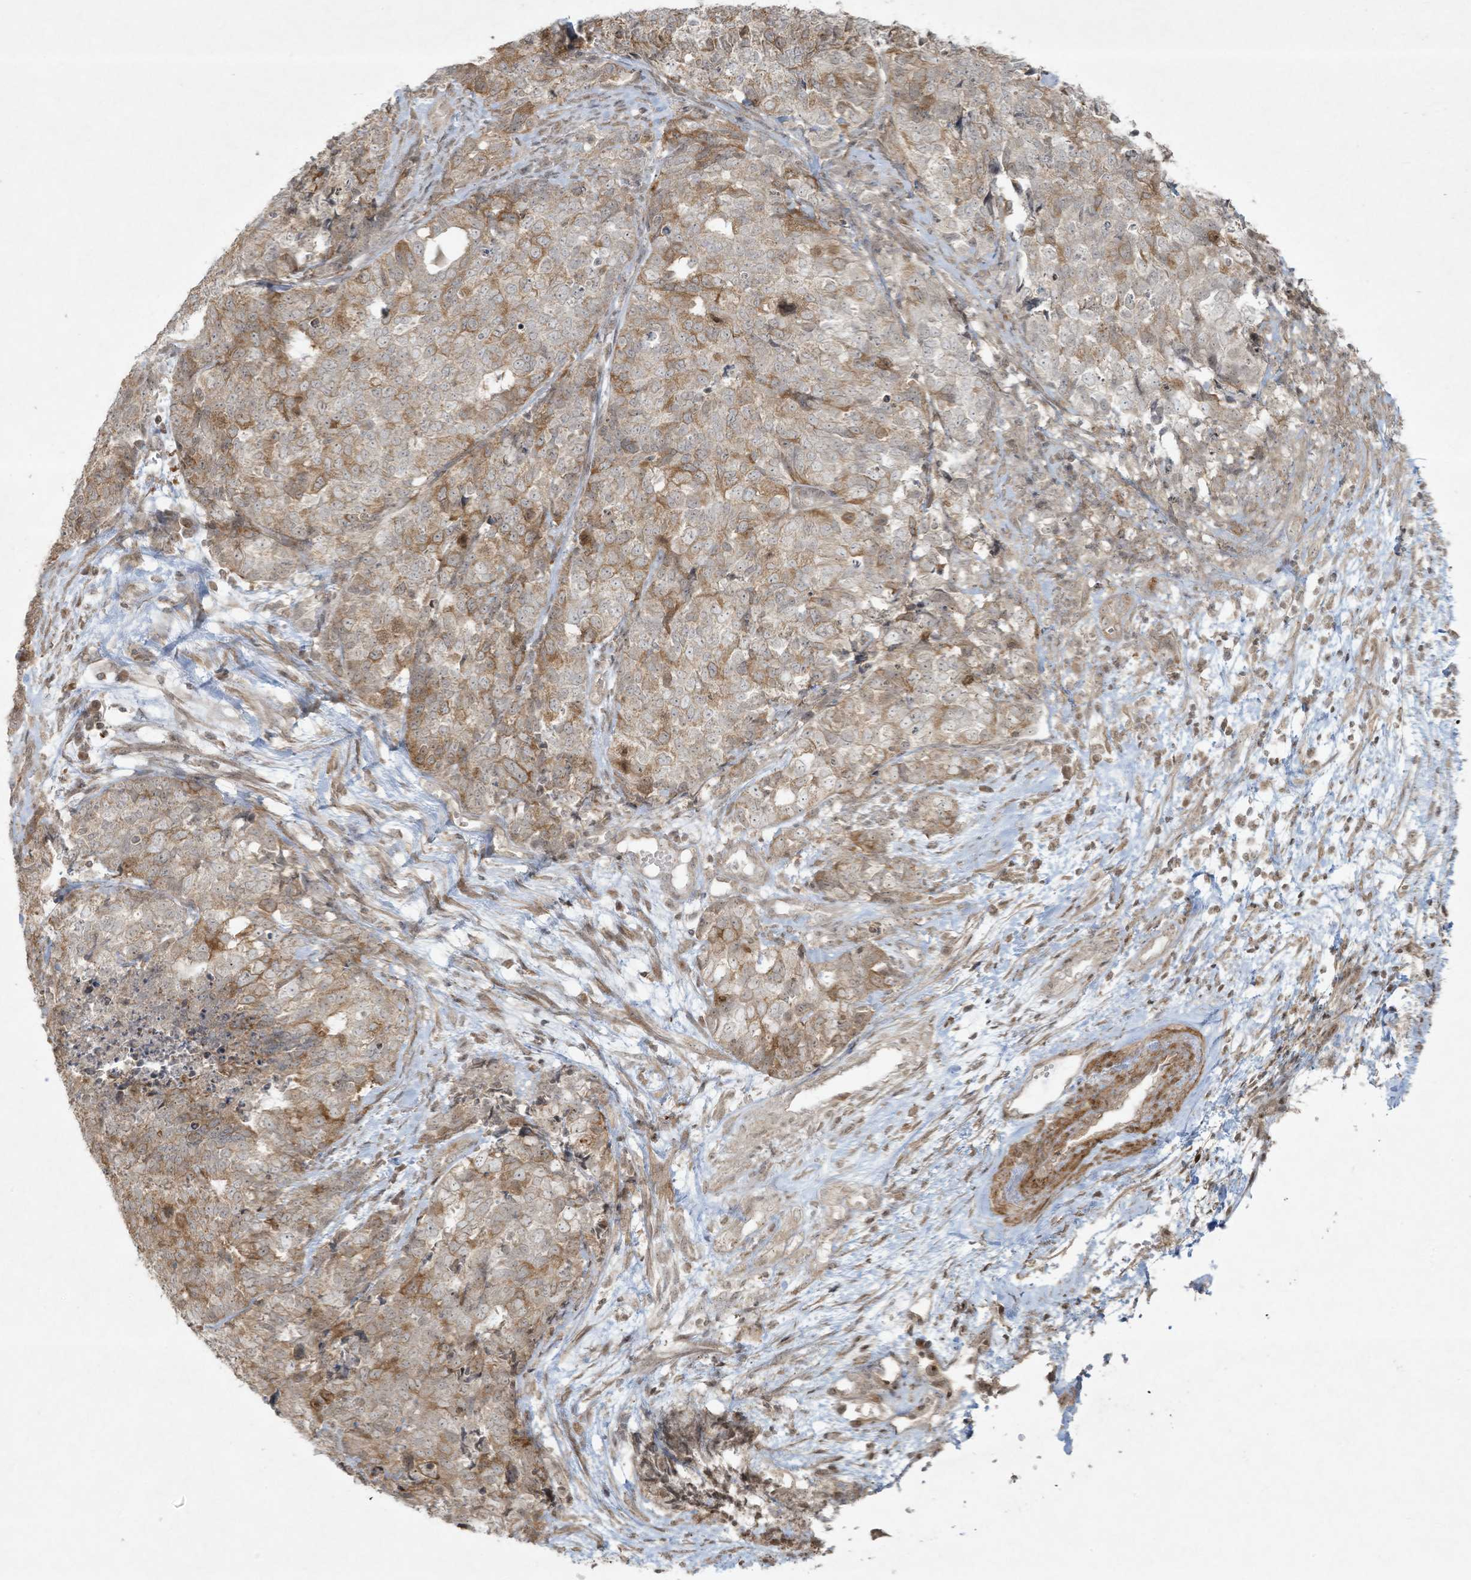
{"staining": {"intensity": "moderate", "quantity": "<25%", "location": "cytoplasmic/membranous"}, "tissue": "cervical cancer", "cell_type": "Tumor cells", "image_type": "cancer", "snomed": [{"axis": "morphology", "description": "Squamous cell carcinoma, NOS"}, {"axis": "topography", "description": "Cervix"}], "caption": "Immunohistochemistry of human cervical cancer (squamous cell carcinoma) demonstrates low levels of moderate cytoplasmic/membranous positivity in approximately <25% of tumor cells. The protein is stained brown, and the nuclei are stained in blue (DAB IHC with brightfield microscopy, high magnification).", "gene": "ZNF263", "patient": {"sex": "female", "age": 63}}